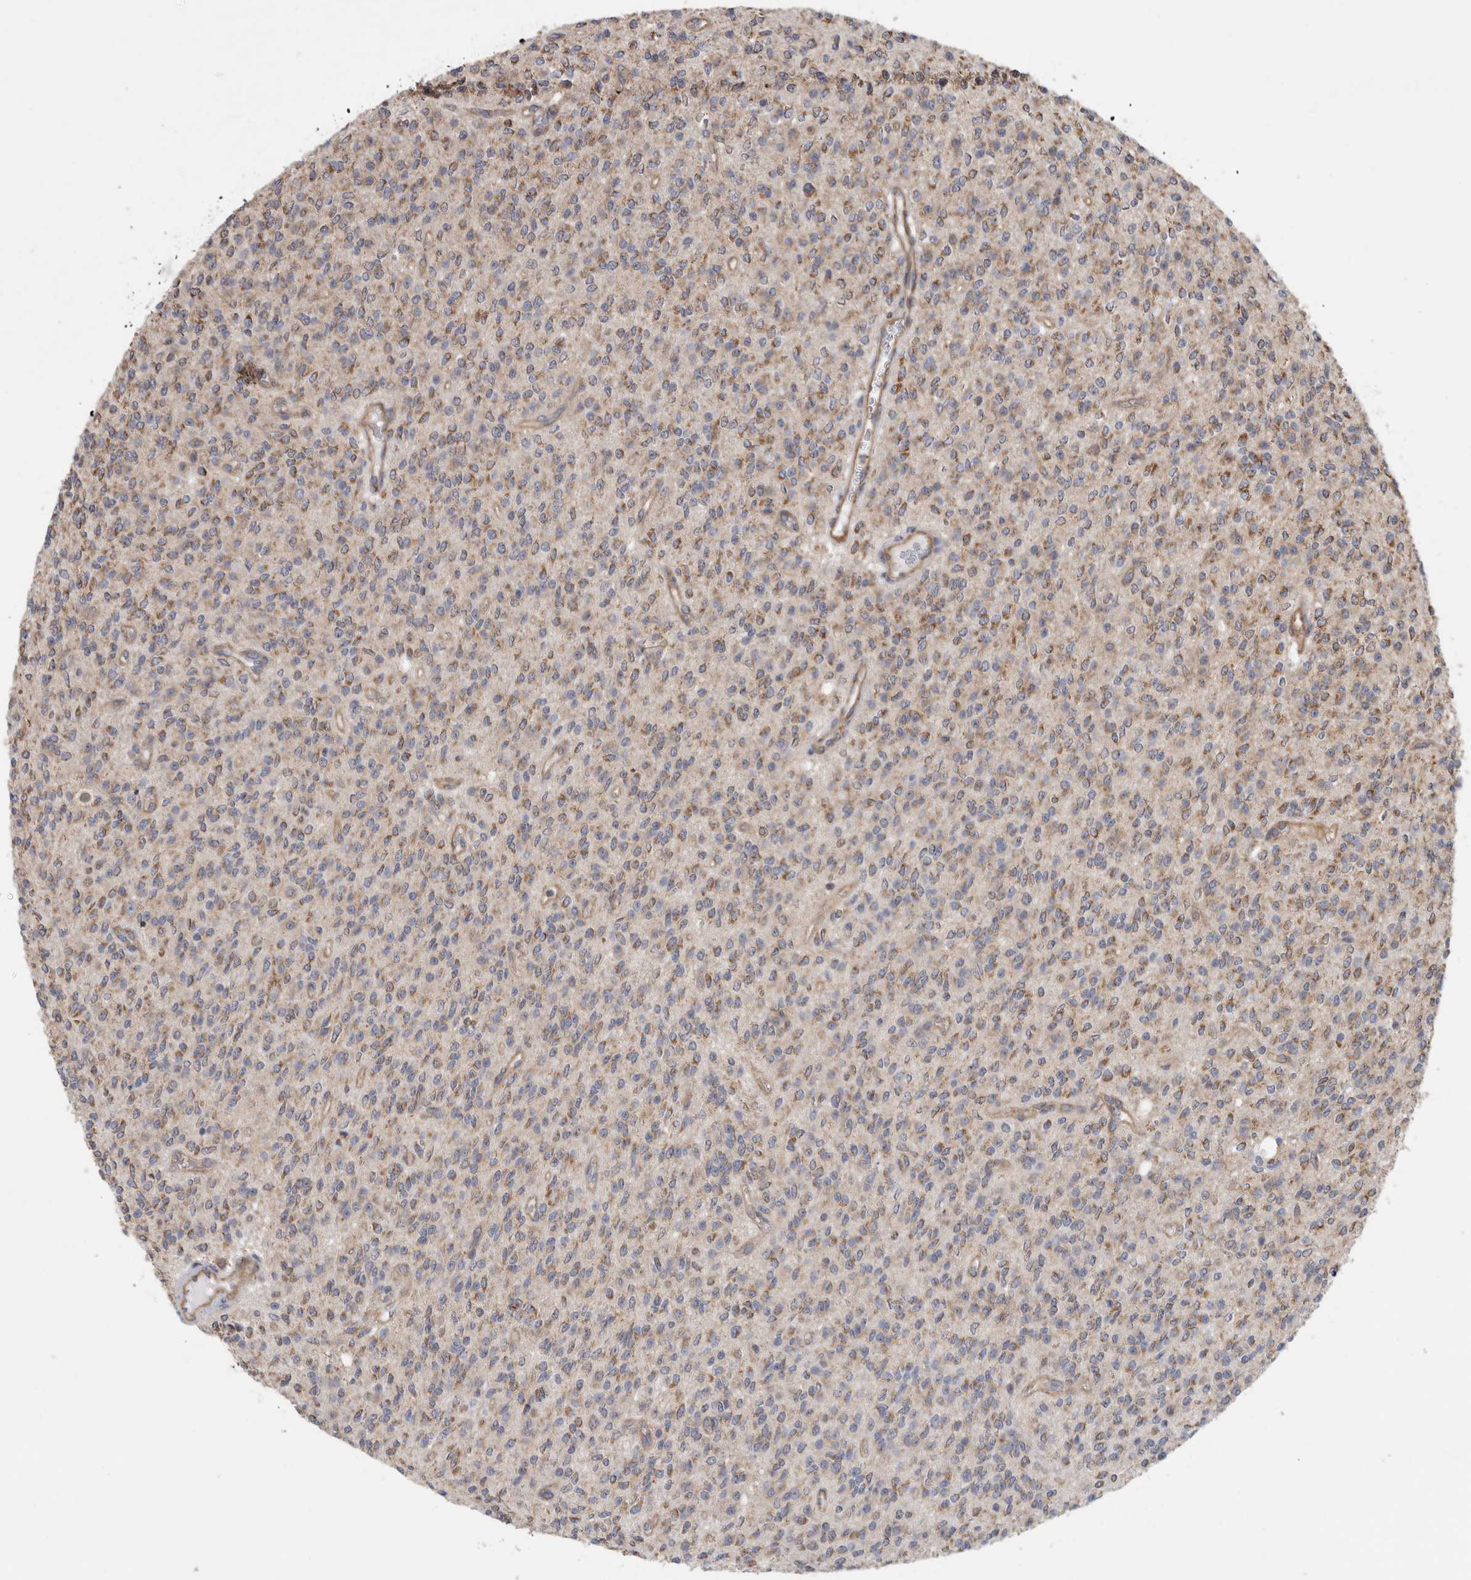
{"staining": {"intensity": "moderate", "quantity": "25%-75%", "location": "cytoplasmic/membranous"}, "tissue": "glioma", "cell_type": "Tumor cells", "image_type": "cancer", "snomed": [{"axis": "morphology", "description": "Glioma, malignant, High grade"}, {"axis": "topography", "description": "Brain"}], "caption": "The immunohistochemical stain highlights moderate cytoplasmic/membranous staining in tumor cells of glioma tissue.", "gene": "SFXN2", "patient": {"sex": "male", "age": 34}}